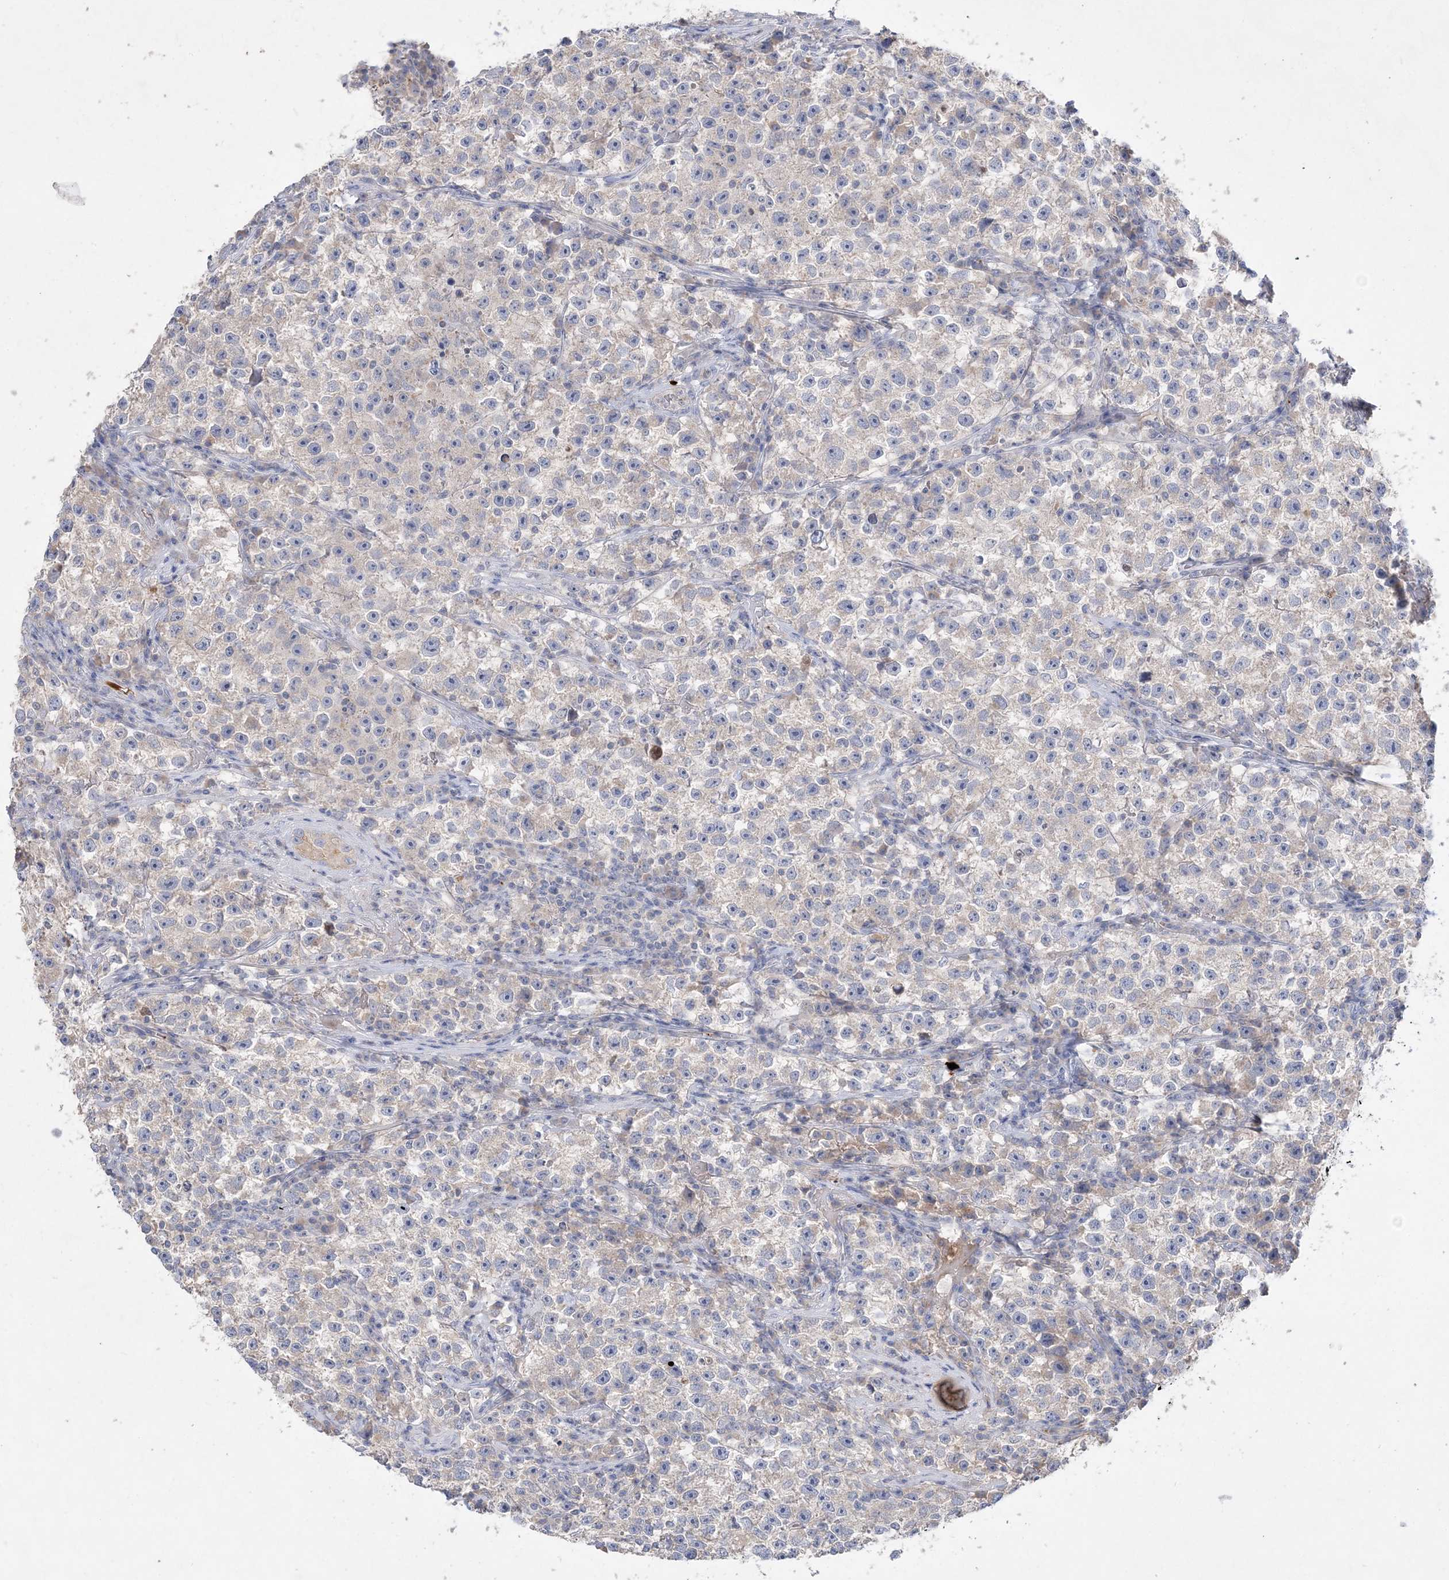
{"staining": {"intensity": "negative", "quantity": "none", "location": "none"}, "tissue": "testis cancer", "cell_type": "Tumor cells", "image_type": "cancer", "snomed": [{"axis": "morphology", "description": "Seminoma, NOS"}, {"axis": "topography", "description": "Testis"}], "caption": "Human seminoma (testis) stained for a protein using immunohistochemistry displays no positivity in tumor cells.", "gene": "ADCK2", "patient": {"sex": "male", "age": 22}}